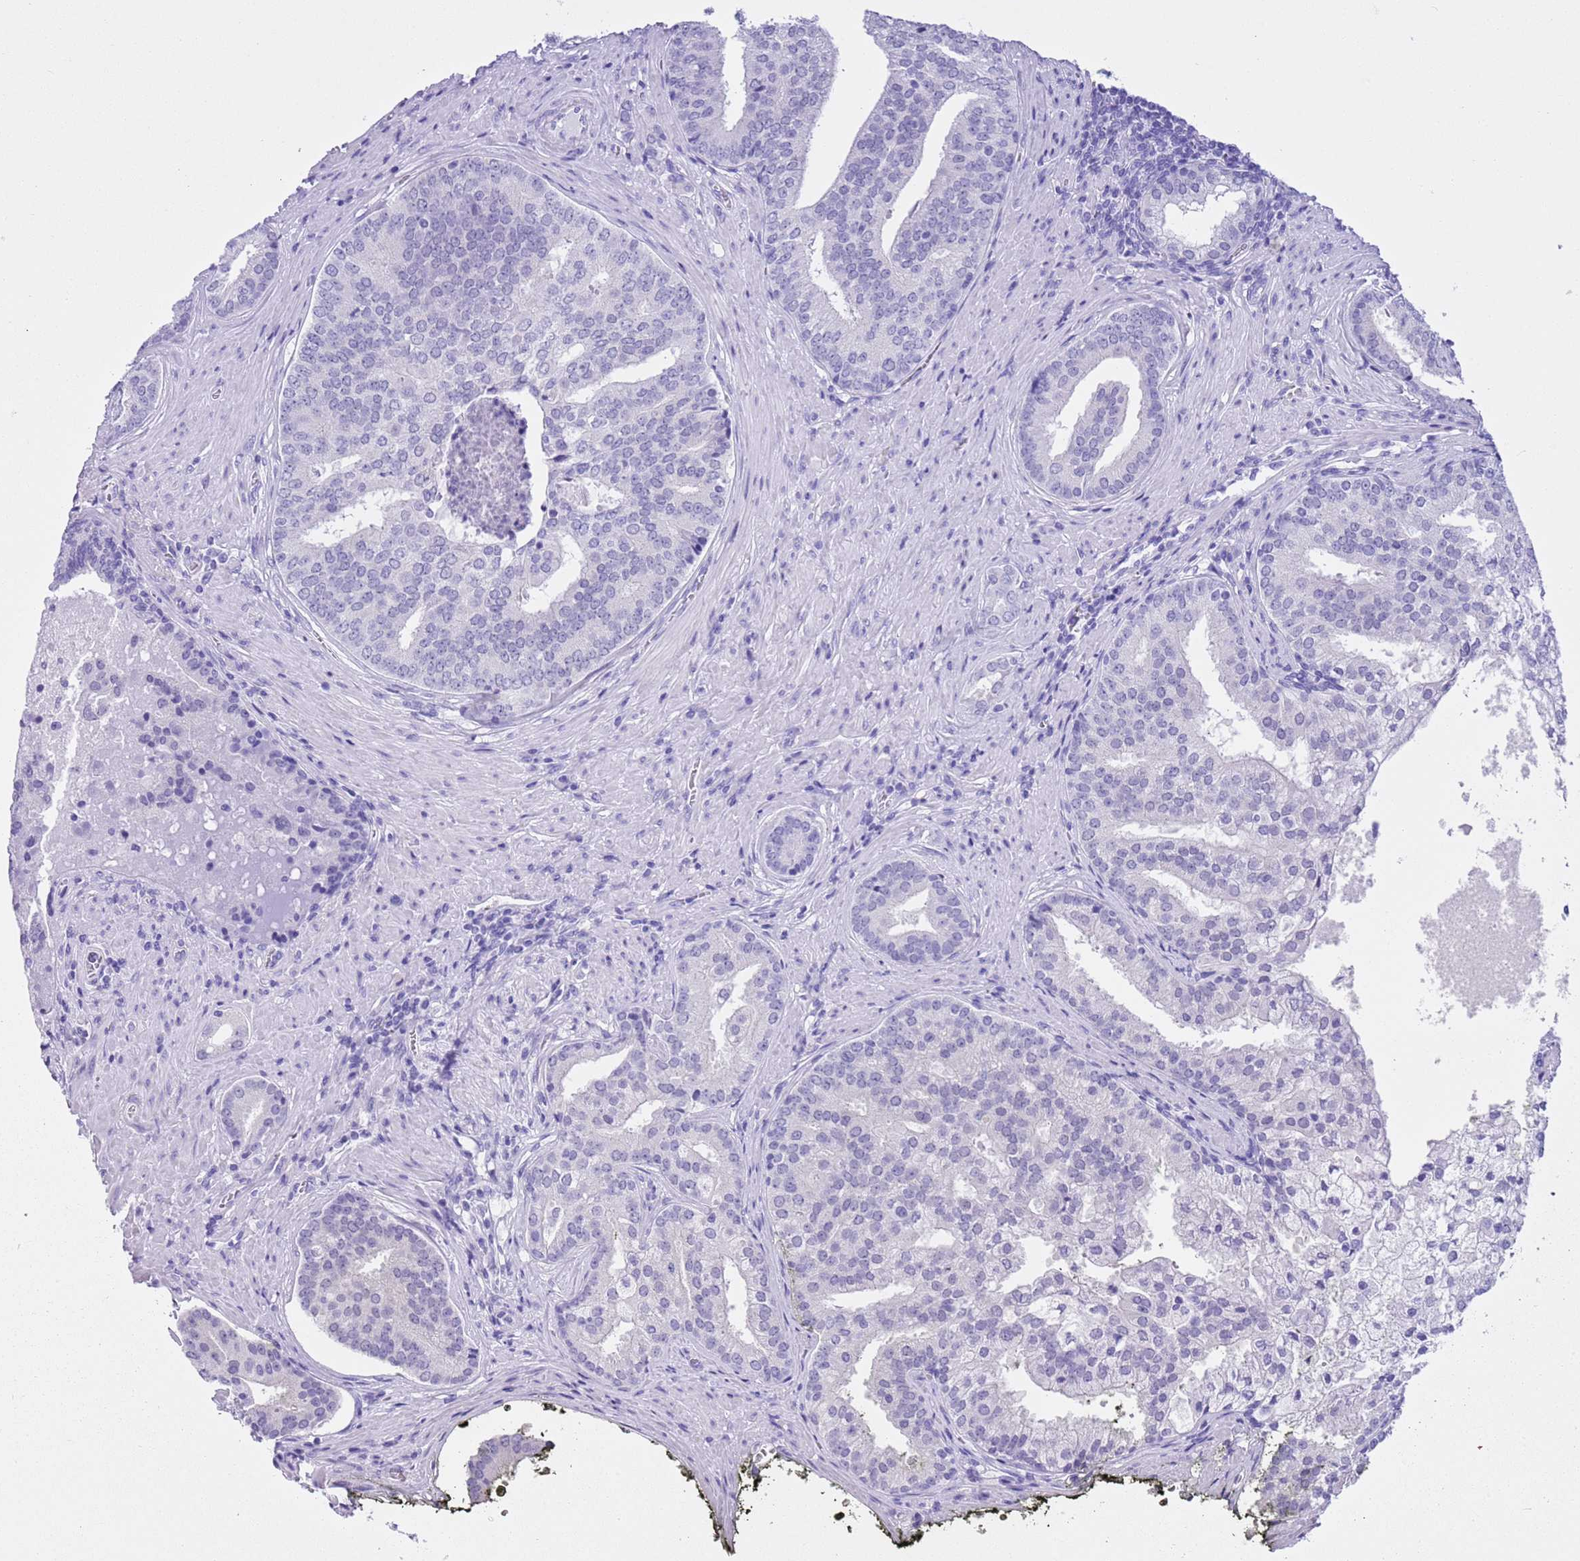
{"staining": {"intensity": "negative", "quantity": "none", "location": "none"}, "tissue": "prostate cancer", "cell_type": "Tumor cells", "image_type": "cancer", "snomed": [{"axis": "morphology", "description": "Adenocarcinoma, High grade"}, {"axis": "topography", "description": "Prostate"}], "caption": "DAB (3,3'-diaminobenzidine) immunohistochemical staining of prostate cancer displays no significant positivity in tumor cells.", "gene": "TMEM185B", "patient": {"sex": "male", "age": 55}}